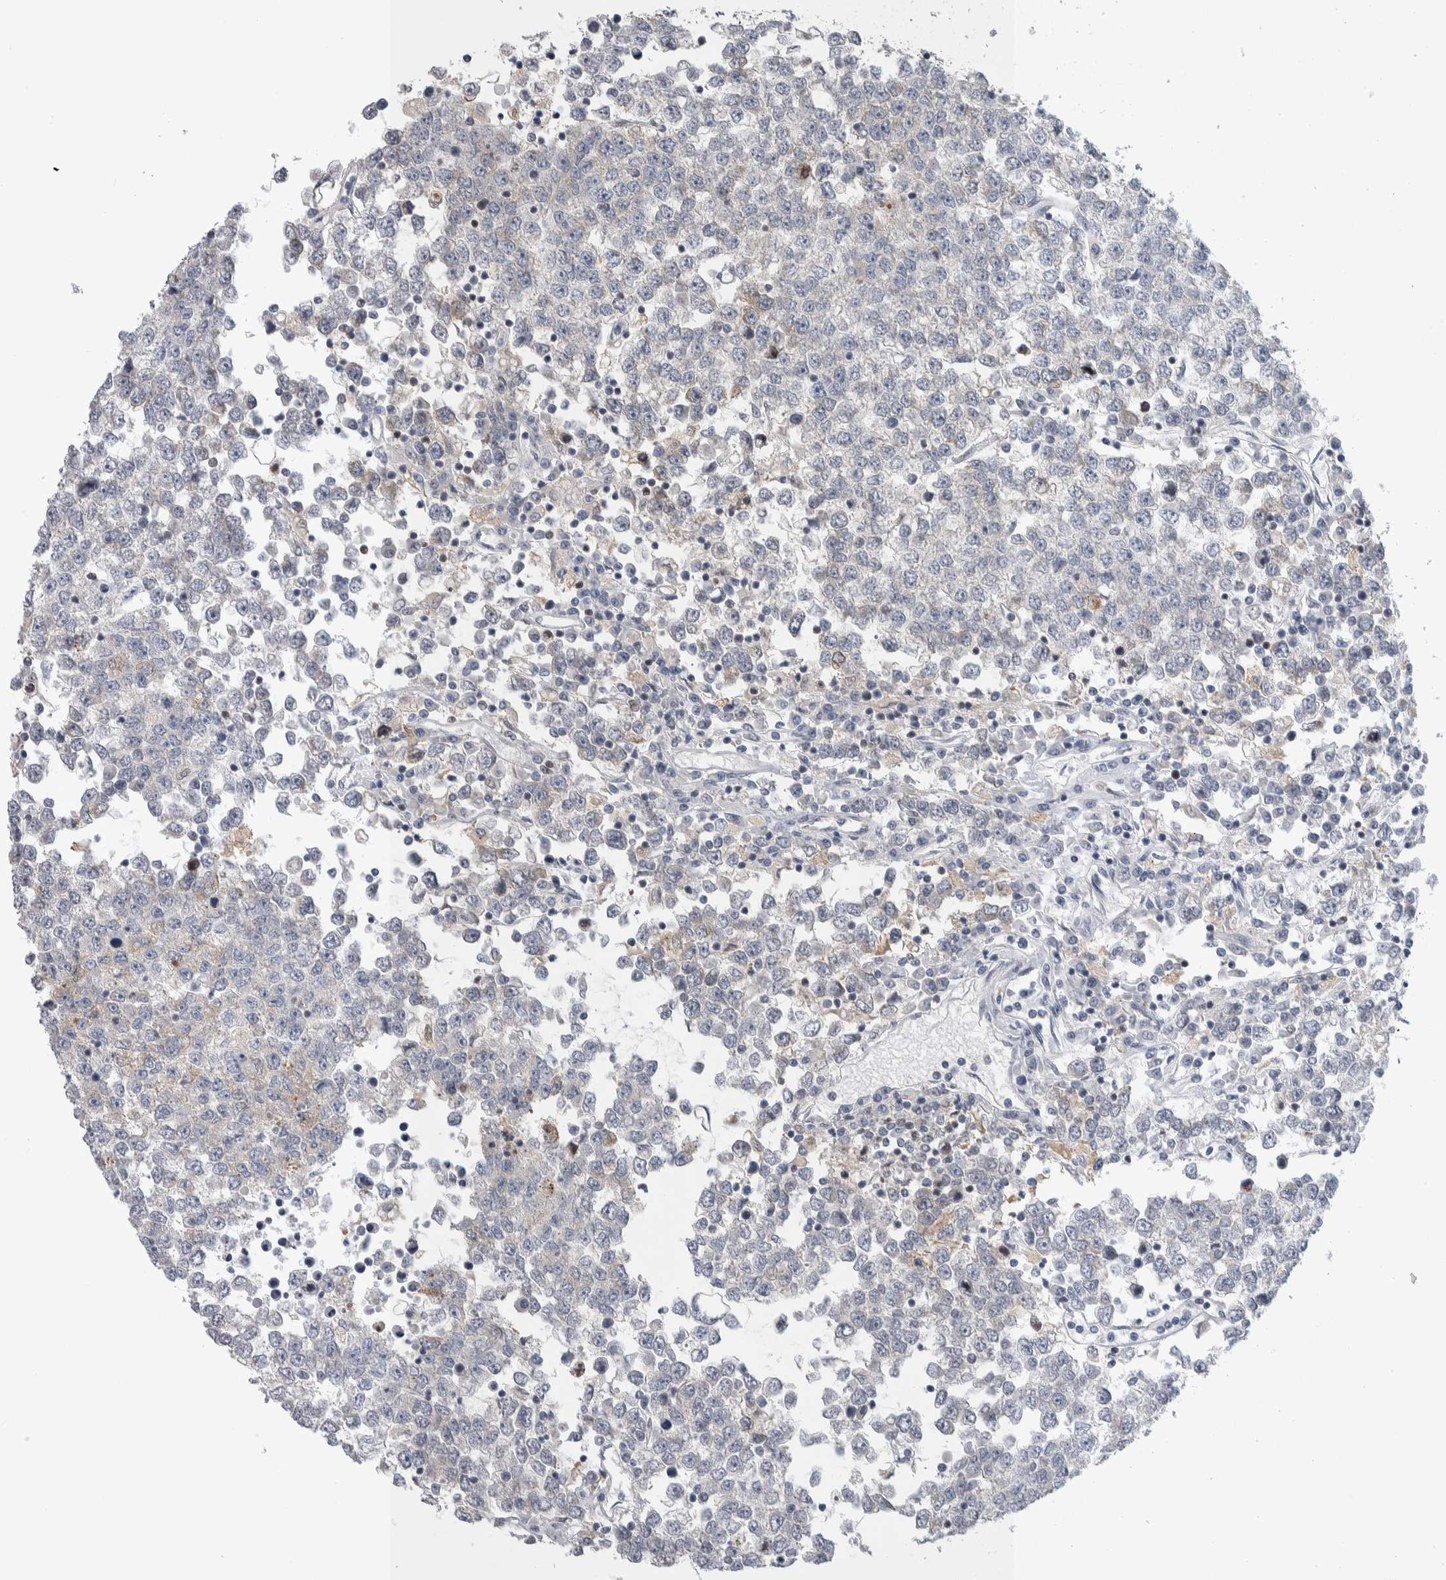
{"staining": {"intensity": "negative", "quantity": "none", "location": "none"}, "tissue": "testis cancer", "cell_type": "Tumor cells", "image_type": "cancer", "snomed": [{"axis": "morphology", "description": "Seminoma, NOS"}, {"axis": "topography", "description": "Testis"}], "caption": "Immunohistochemistry (IHC) of testis seminoma exhibits no staining in tumor cells.", "gene": "NFKB2", "patient": {"sex": "male", "age": 65}}